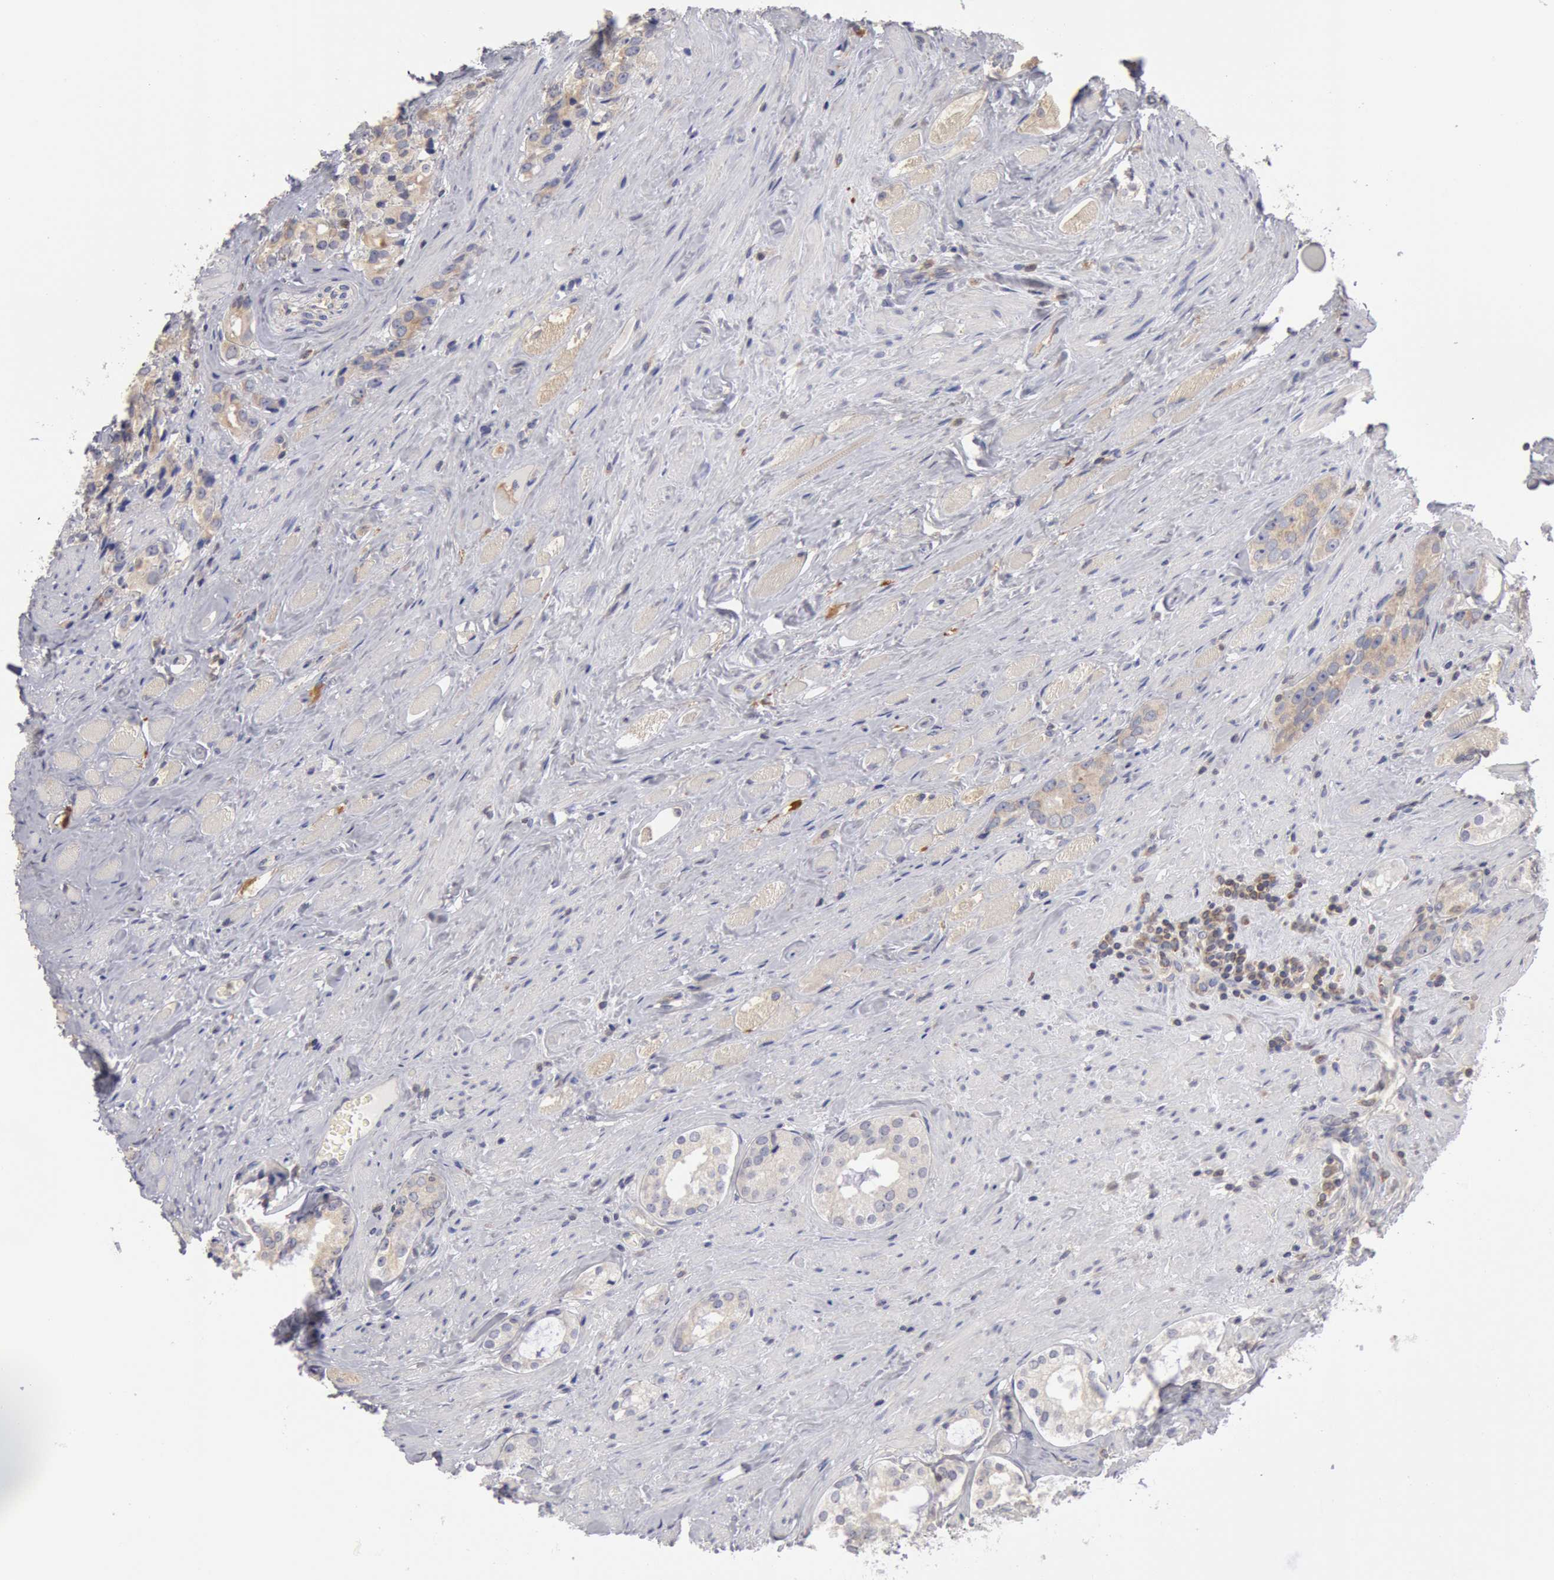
{"staining": {"intensity": "negative", "quantity": "none", "location": "none"}, "tissue": "prostate cancer", "cell_type": "Tumor cells", "image_type": "cancer", "snomed": [{"axis": "morphology", "description": "Adenocarcinoma, Medium grade"}, {"axis": "topography", "description": "Prostate"}], "caption": "There is no significant expression in tumor cells of prostate cancer (adenocarcinoma (medium-grade)).", "gene": "OSBPL8", "patient": {"sex": "male", "age": 73}}